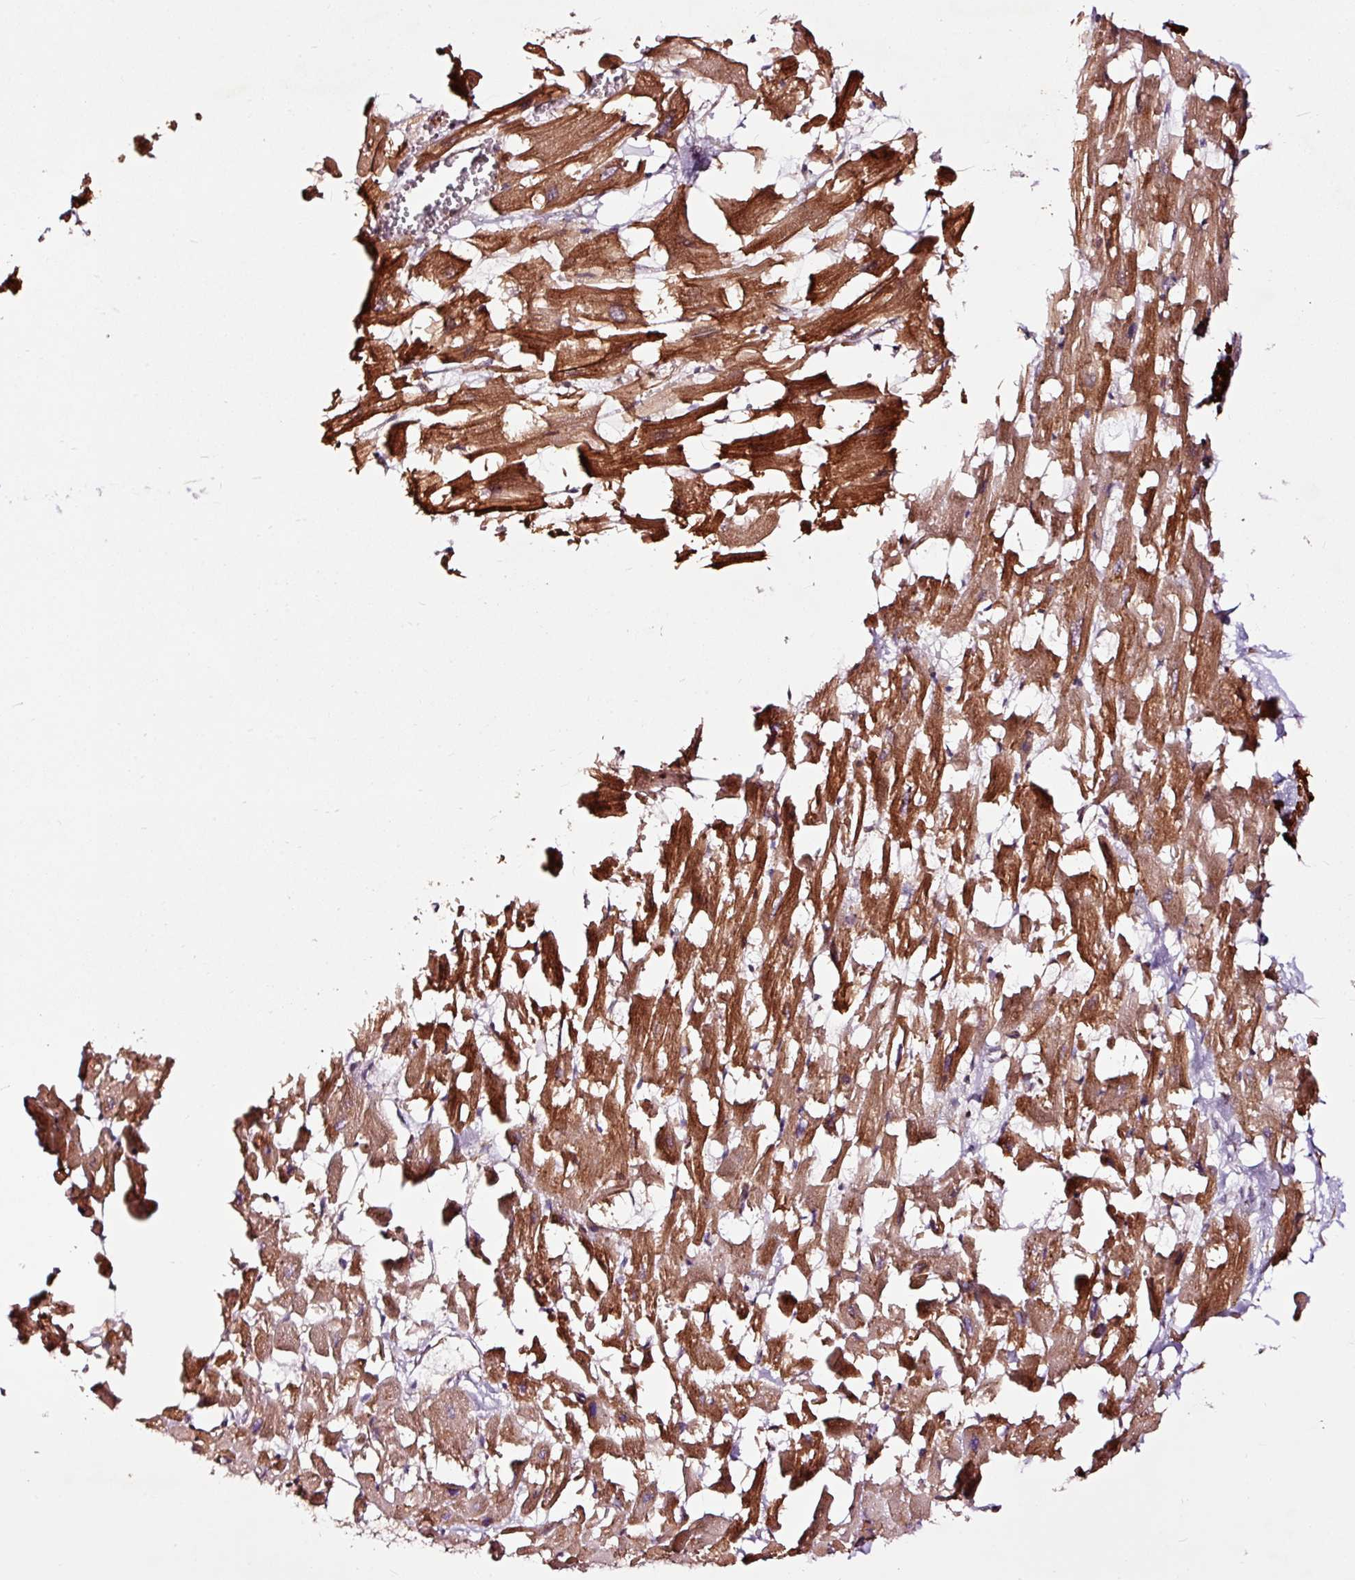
{"staining": {"intensity": "strong", "quantity": ">75%", "location": "cytoplasmic/membranous"}, "tissue": "heart muscle", "cell_type": "Cardiomyocytes", "image_type": "normal", "snomed": [{"axis": "morphology", "description": "Normal tissue, NOS"}, {"axis": "topography", "description": "Heart"}], "caption": "Protein staining of normal heart muscle reveals strong cytoplasmic/membranous expression in approximately >75% of cardiomyocytes.", "gene": "TPM1", "patient": {"sex": "female", "age": 64}}